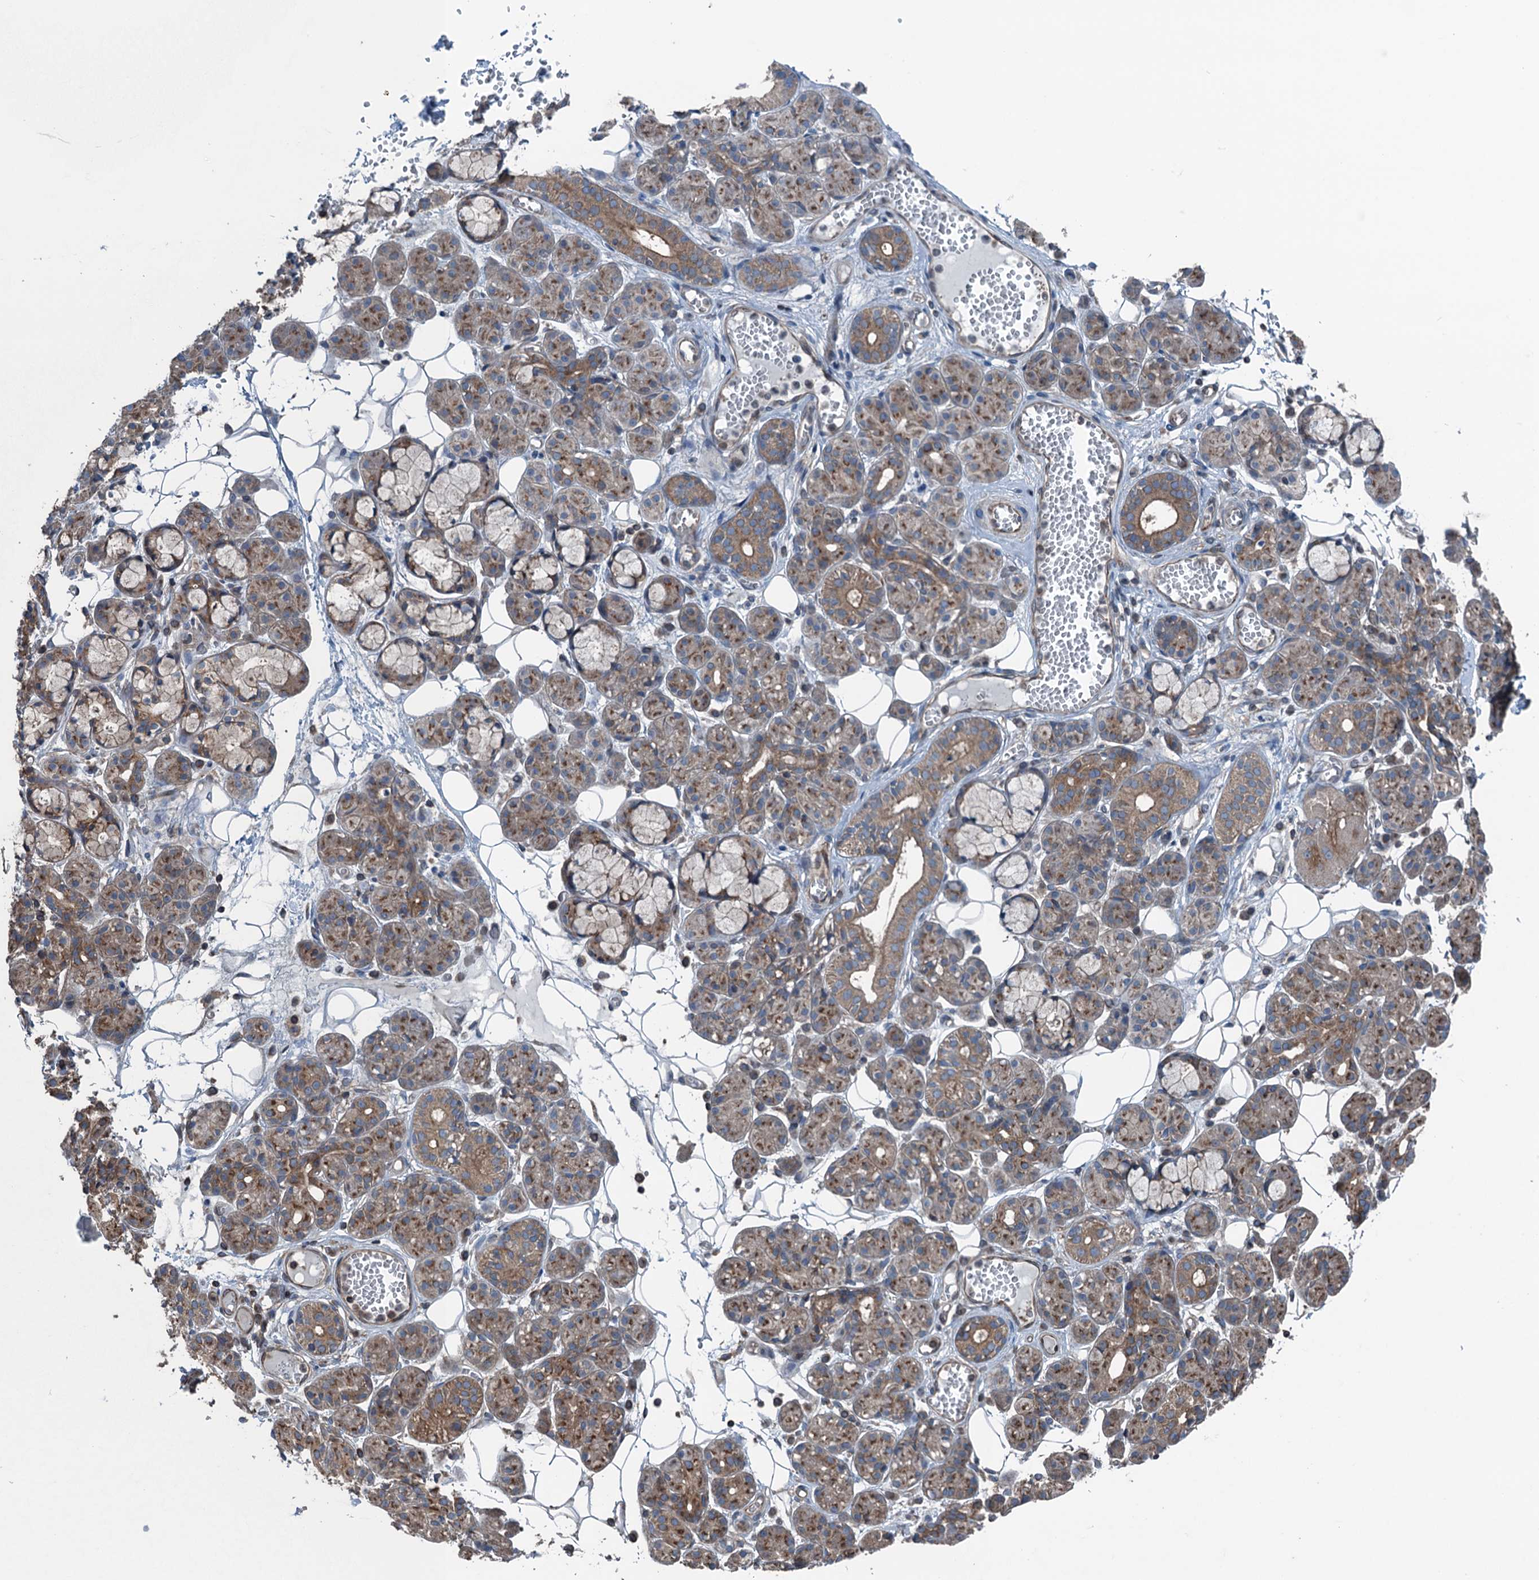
{"staining": {"intensity": "moderate", "quantity": "25%-75%", "location": "cytoplasmic/membranous"}, "tissue": "salivary gland", "cell_type": "Glandular cells", "image_type": "normal", "snomed": [{"axis": "morphology", "description": "Normal tissue, NOS"}, {"axis": "topography", "description": "Salivary gland"}], "caption": "Salivary gland stained with IHC demonstrates moderate cytoplasmic/membranous positivity in approximately 25%-75% of glandular cells. (DAB (3,3'-diaminobenzidine) IHC, brown staining for protein, blue staining for nuclei).", "gene": "TRAPPC8", "patient": {"sex": "male", "age": 63}}